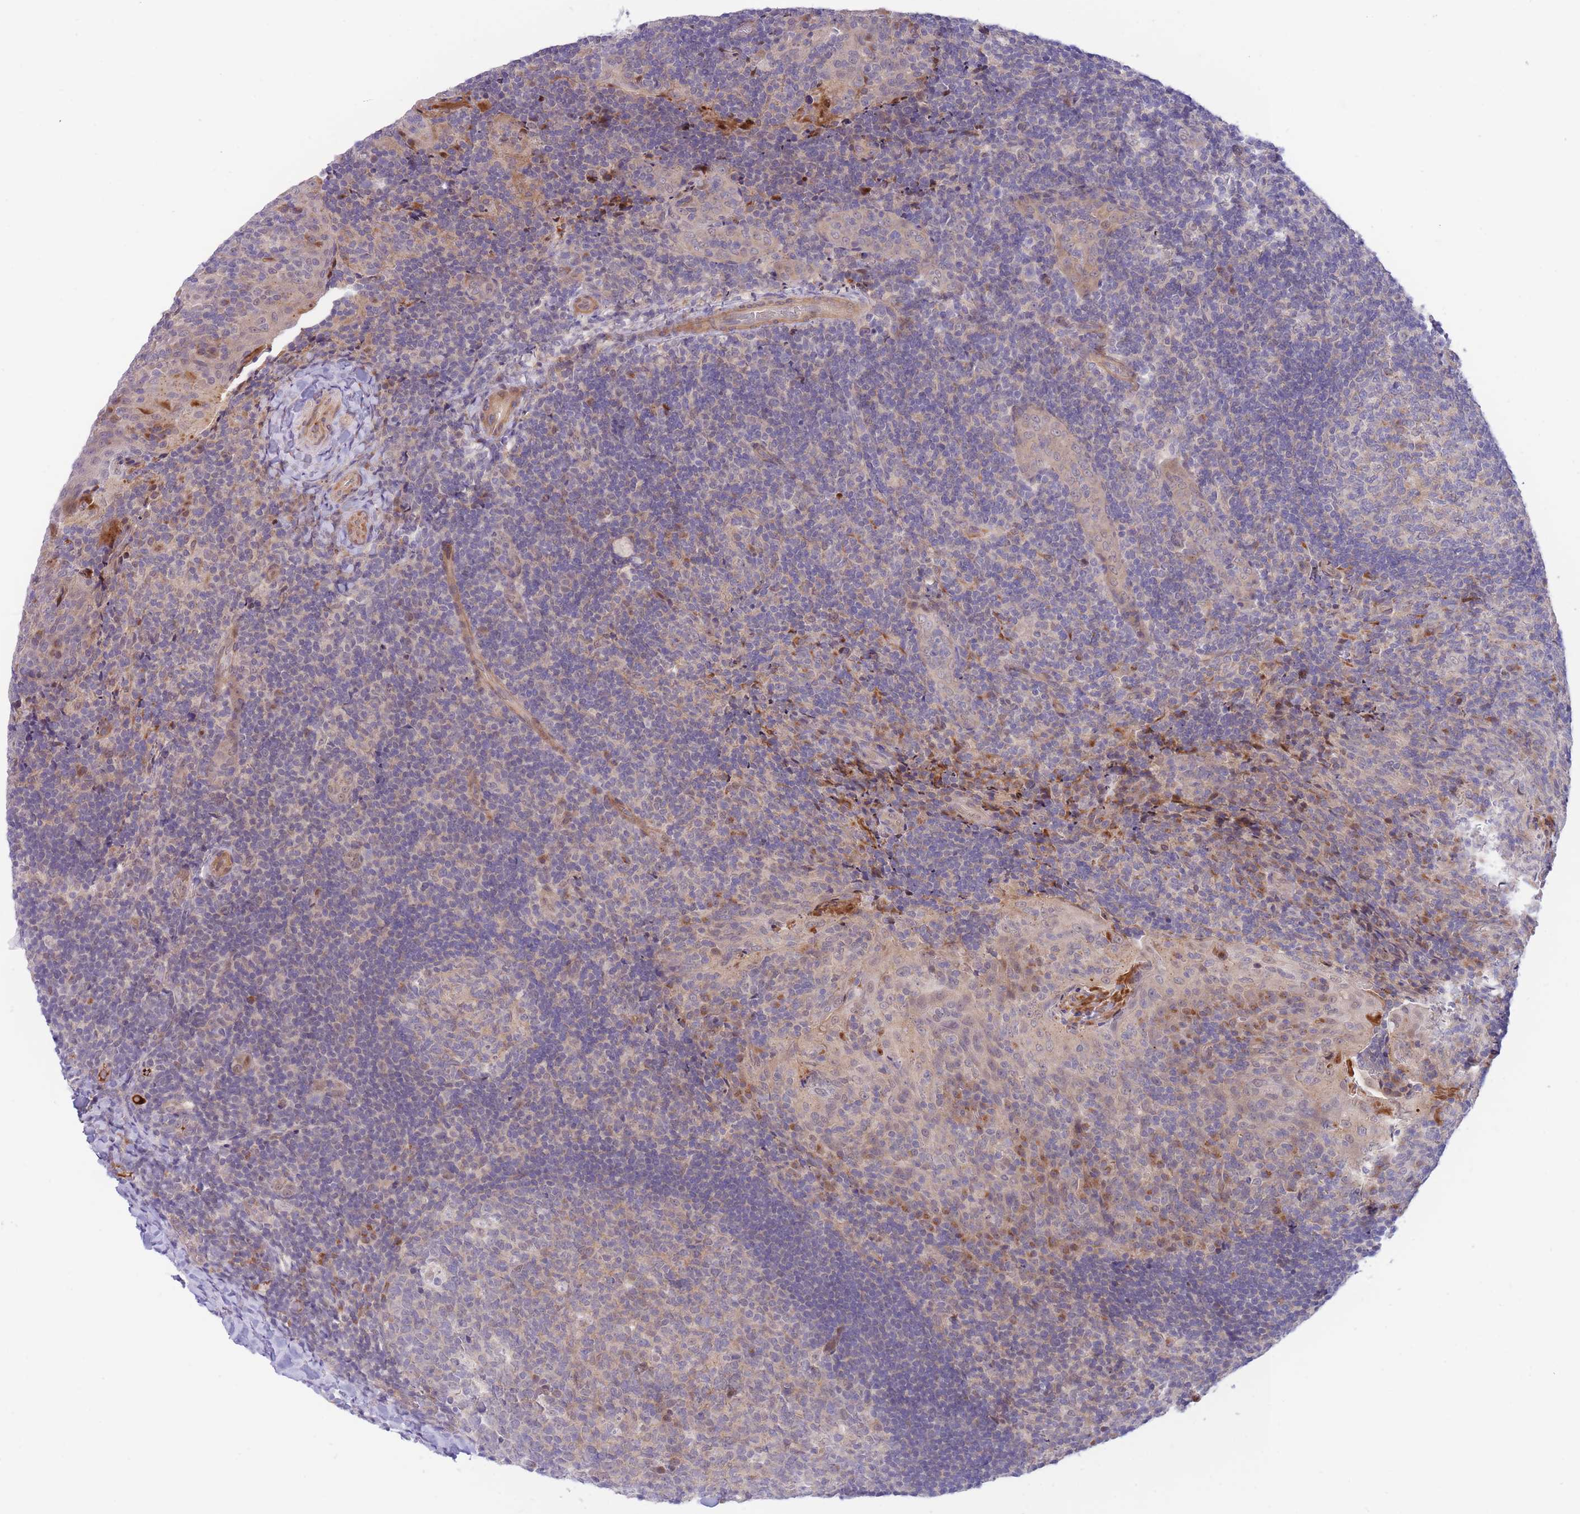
{"staining": {"intensity": "negative", "quantity": "none", "location": "none"}, "tissue": "tonsil", "cell_type": "Germinal center cells", "image_type": "normal", "snomed": [{"axis": "morphology", "description": "Normal tissue, NOS"}, {"axis": "topography", "description": "Tonsil"}], "caption": "High magnification brightfield microscopy of normal tonsil stained with DAB (brown) and counterstained with hematoxylin (blue): germinal center cells show no significant expression.", "gene": "APOL4", "patient": {"sex": "male", "age": 17}}